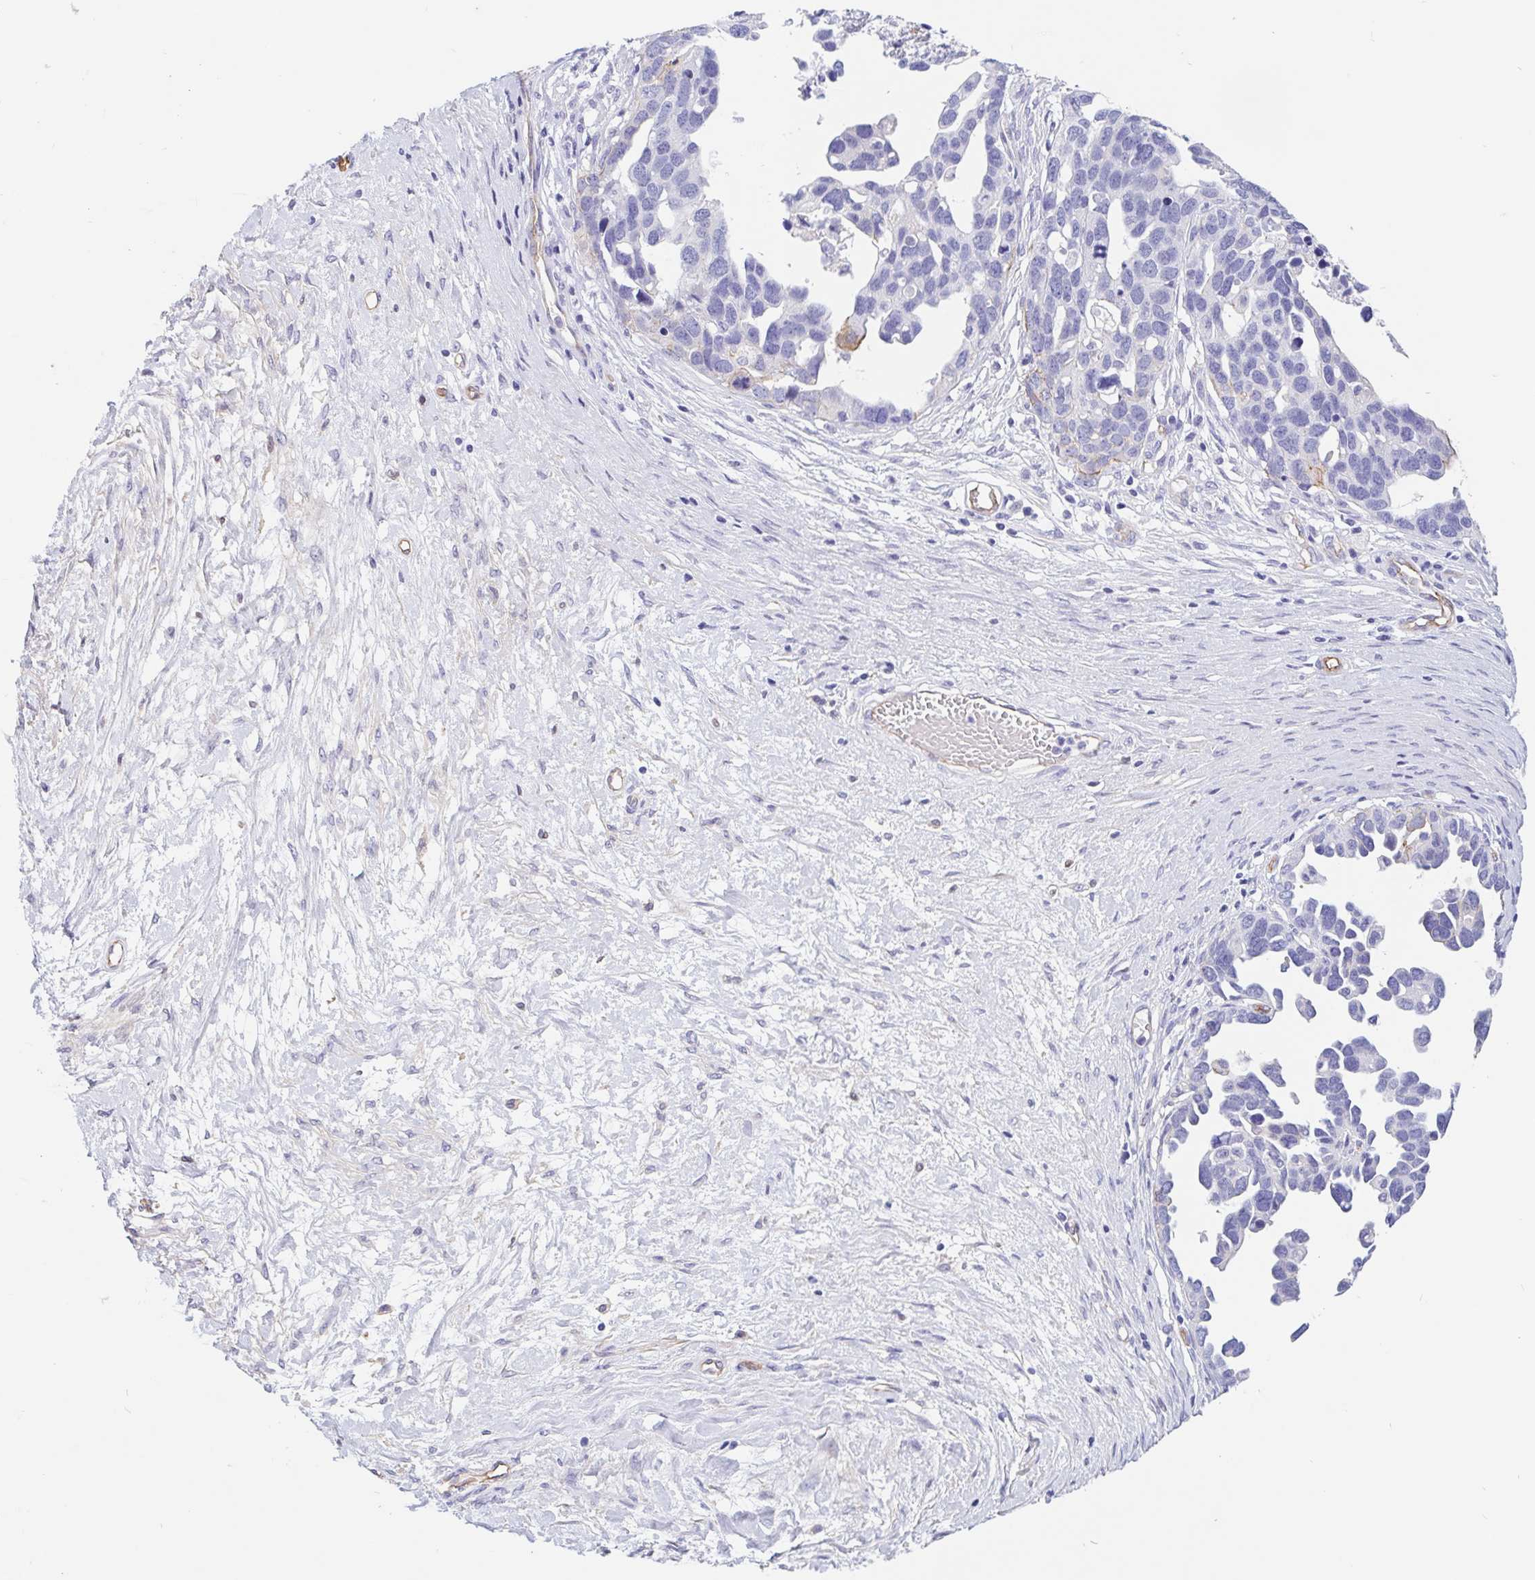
{"staining": {"intensity": "negative", "quantity": "none", "location": "none"}, "tissue": "ovarian cancer", "cell_type": "Tumor cells", "image_type": "cancer", "snomed": [{"axis": "morphology", "description": "Cystadenocarcinoma, serous, NOS"}, {"axis": "topography", "description": "Ovary"}], "caption": "An IHC micrograph of serous cystadenocarcinoma (ovarian) is shown. There is no staining in tumor cells of serous cystadenocarcinoma (ovarian). (DAB (3,3'-diaminobenzidine) IHC visualized using brightfield microscopy, high magnification).", "gene": "LIMCH1", "patient": {"sex": "female", "age": 54}}